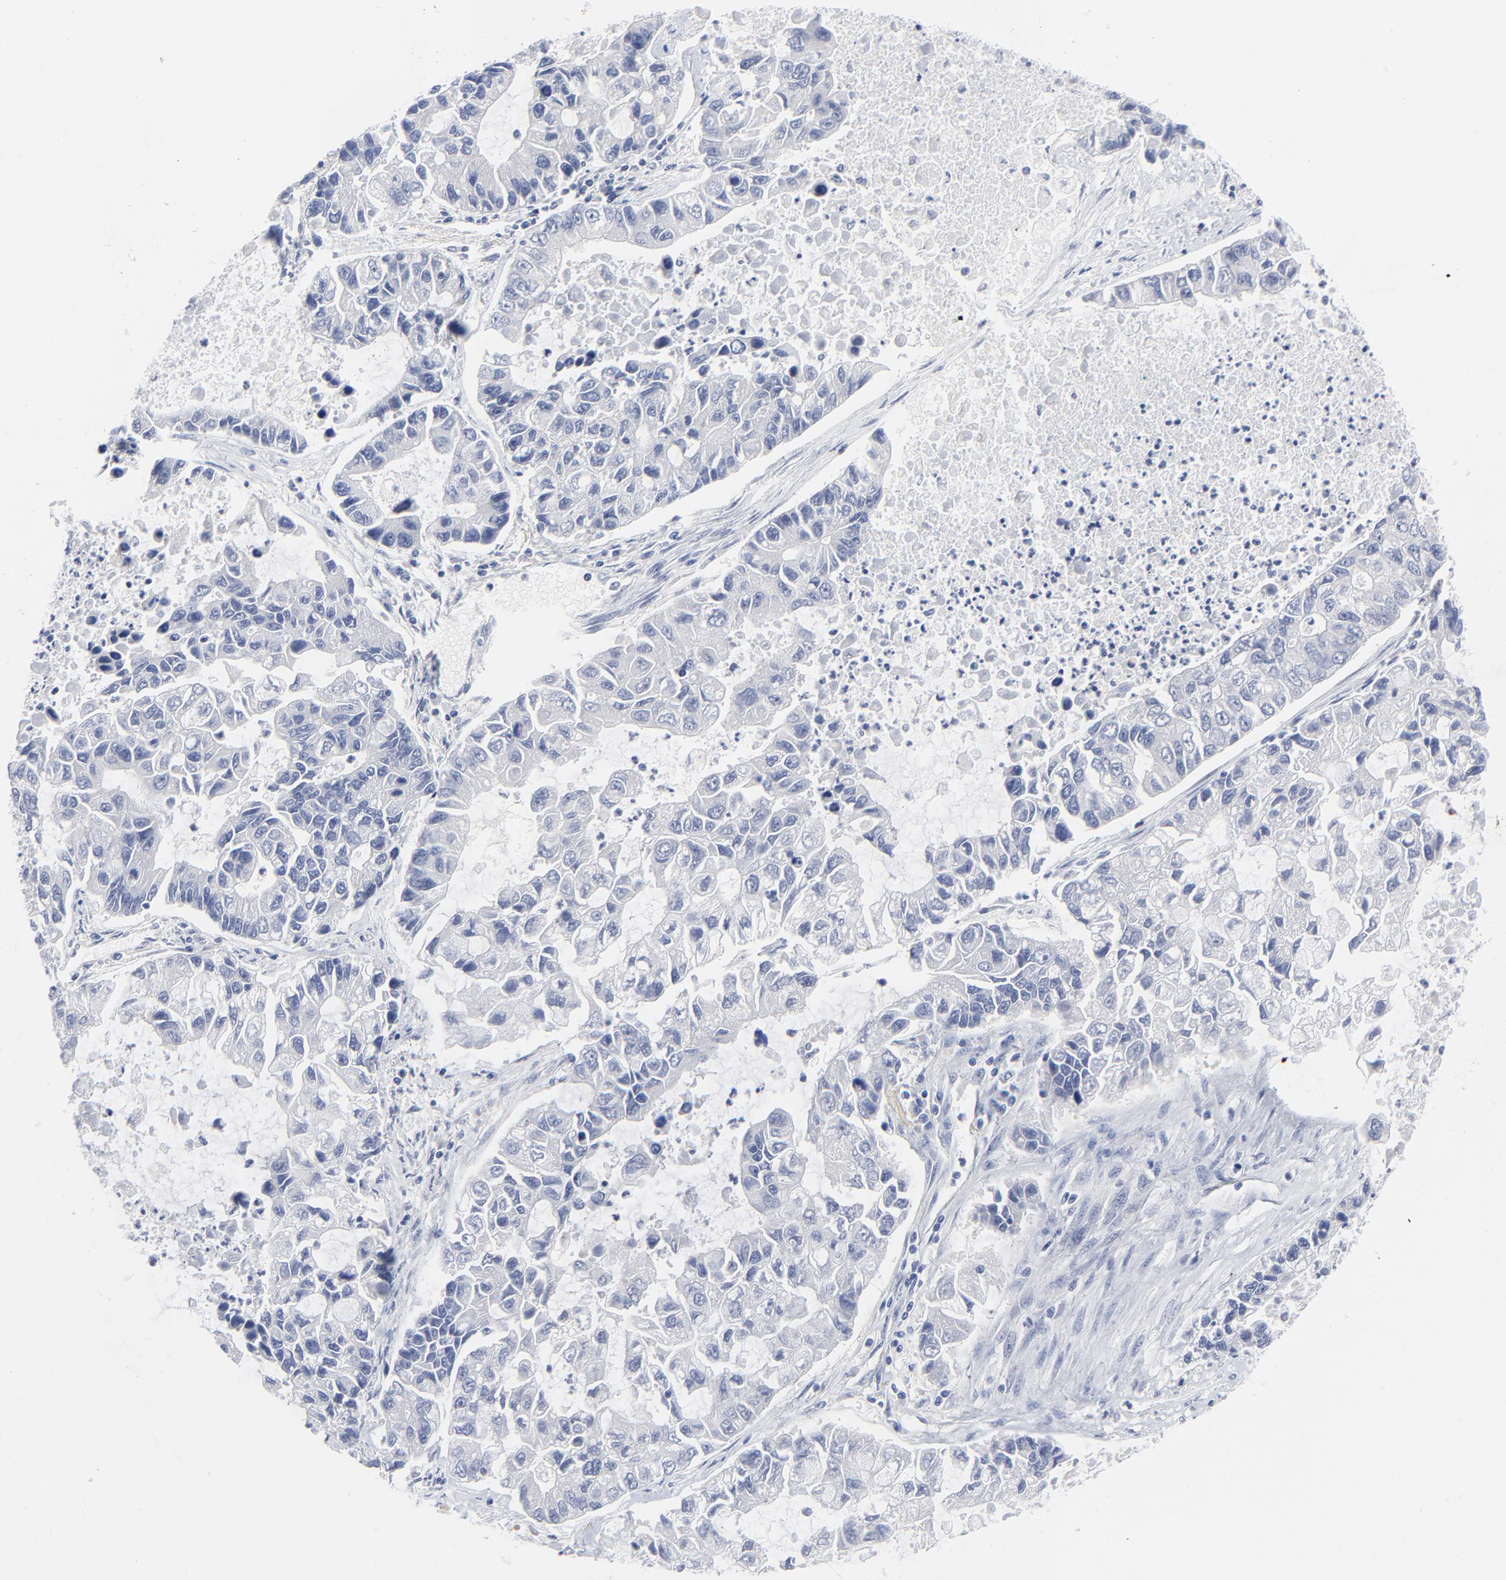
{"staining": {"intensity": "negative", "quantity": "none", "location": "none"}, "tissue": "lung cancer", "cell_type": "Tumor cells", "image_type": "cancer", "snomed": [{"axis": "morphology", "description": "Adenocarcinoma, NOS"}, {"axis": "topography", "description": "Lung"}], "caption": "A high-resolution histopathology image shows immunohistochemistry staining of lung adenocarcinoma, which exhibits no significant positivity in tumor cells.", "gene": "CLEC4G", "patient": {"sex": "female", "age": 51}}